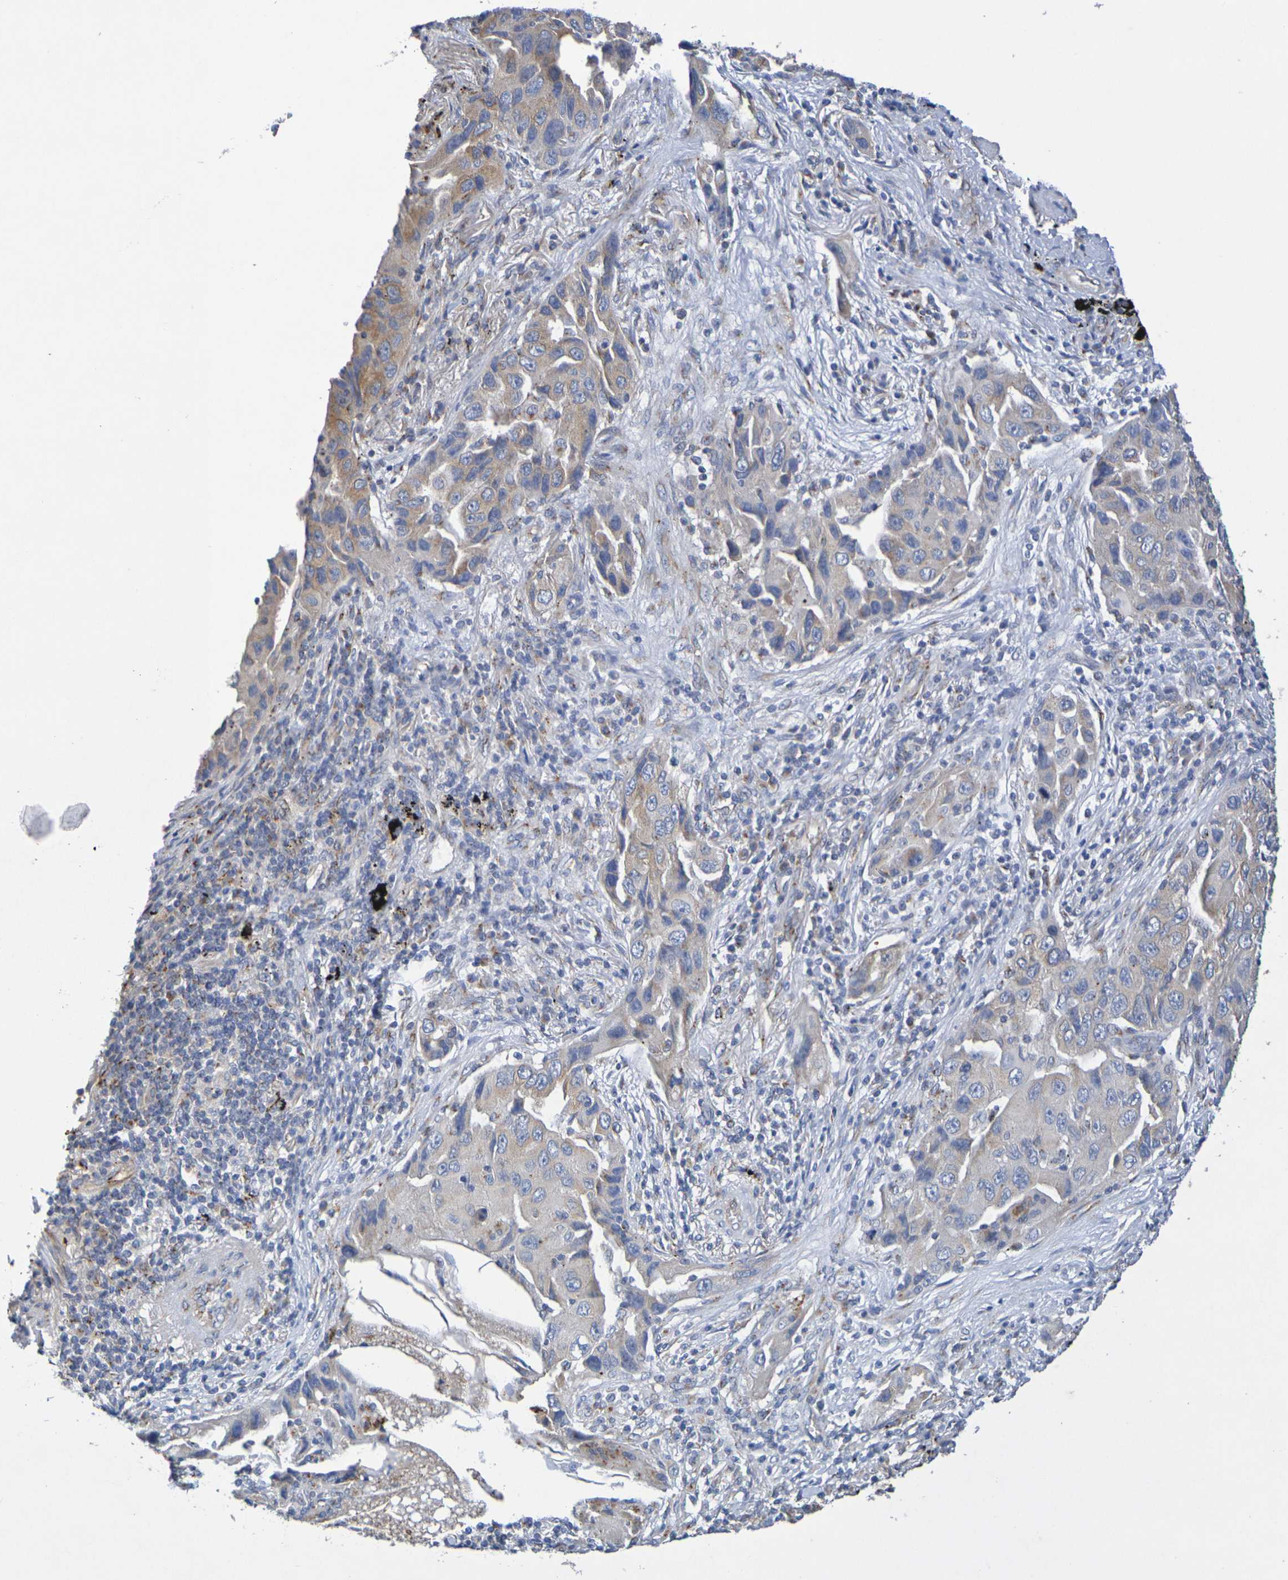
{"staining": {"intensity": "weak", "quantity": "25%-75%", "location": "cytoplasmic/membranous"}, "tissue": "lung cancer", "cell_type": "Tumor cells", "image_type": "cancer", "snomed": [{"axis": "morphology", "description": "Adenocarcinoma, NOS"}, {"axis": "topography", "description": "Lung"}], "caption": "A photomicrograph of human lung cancer (adenocarcinoma) stained for a protein demonstrates weak cytoplasmic/membranous brown staining in tumor cells.", "gene": "DCP2", "patient": {"sex": "female", "age": 65}}